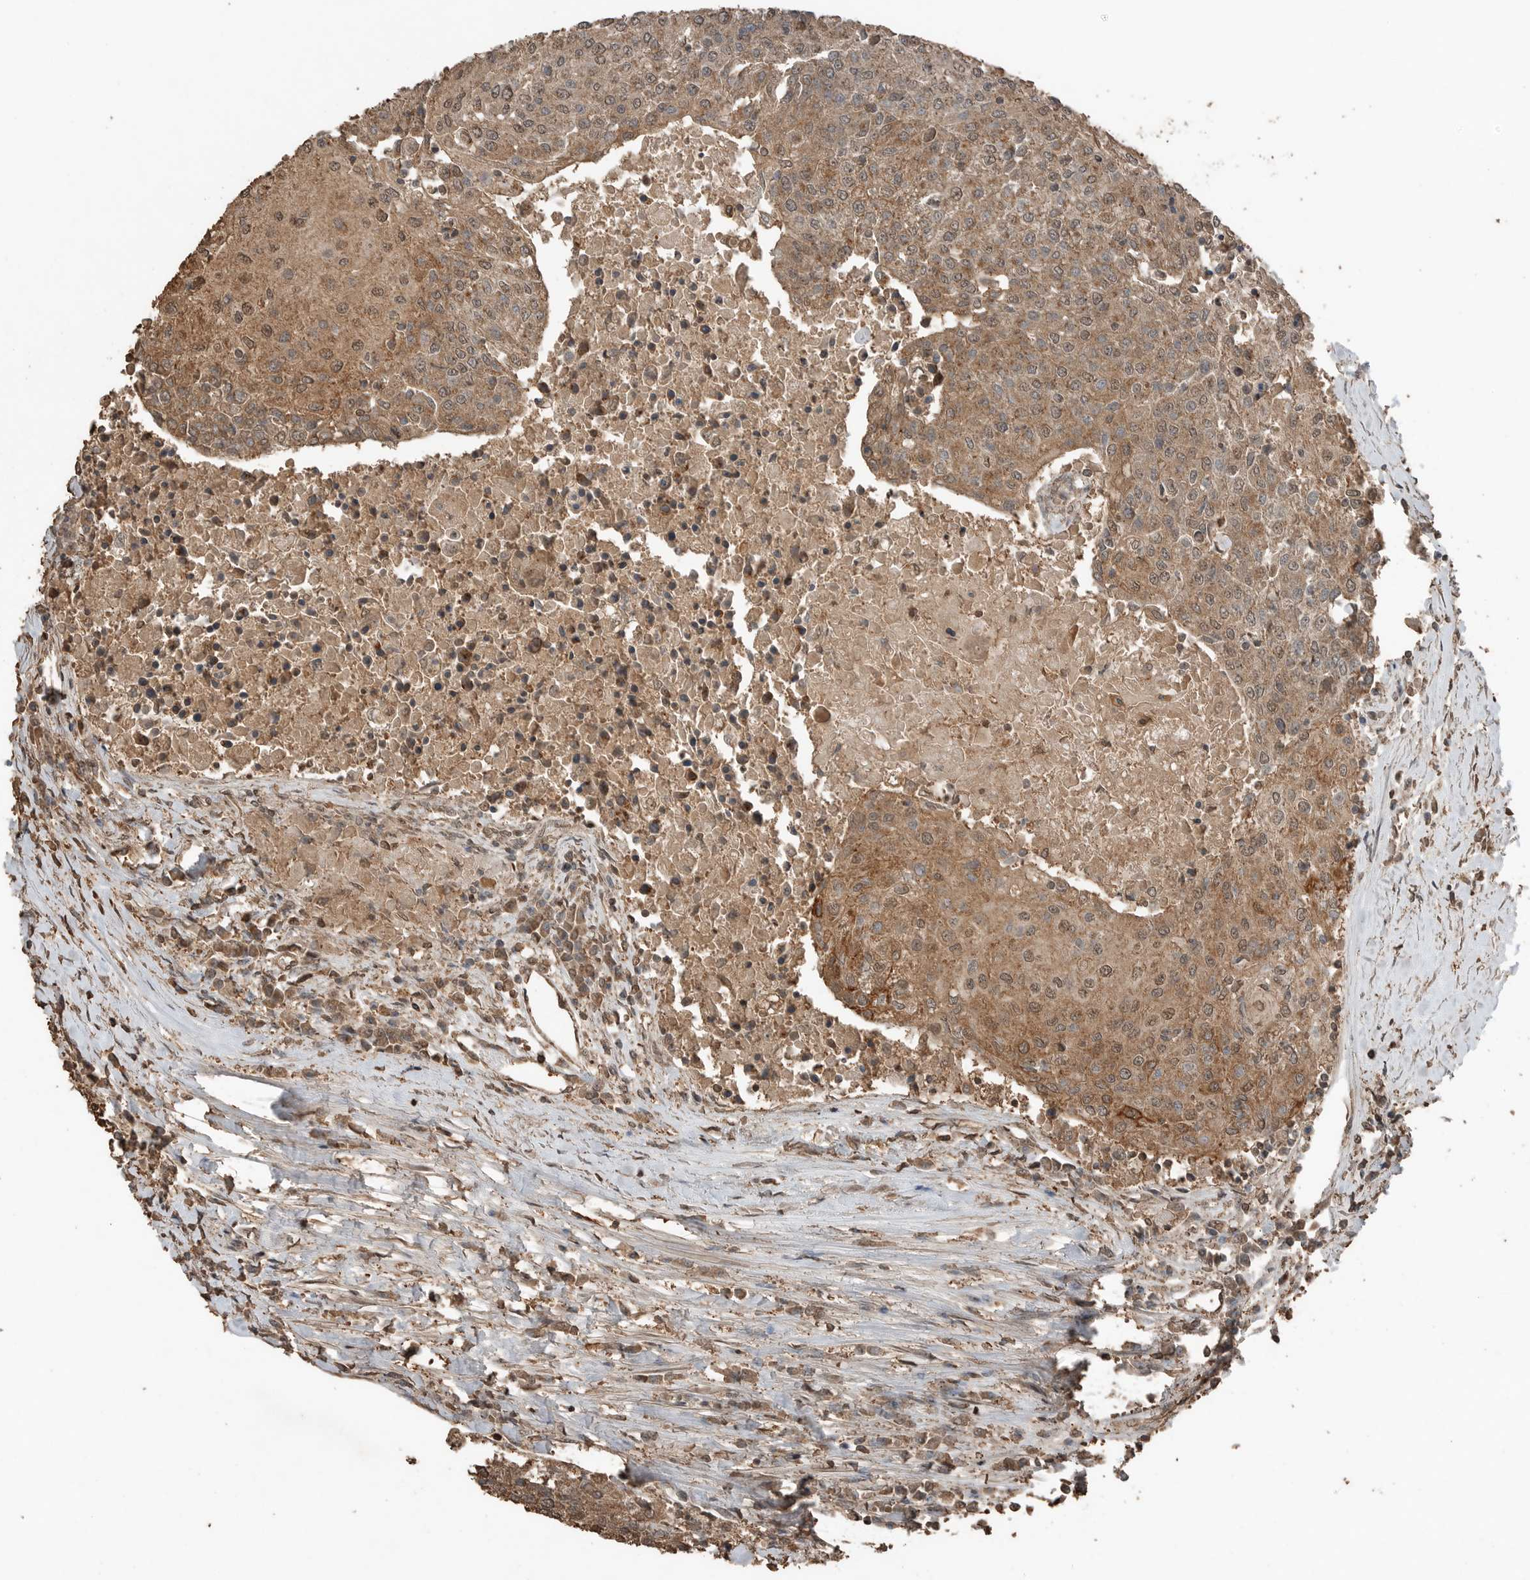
{"staining": {"intensity": "moderate", "quantity": ">75%", "location": "cytoplasmic/membranous,nuclear"}, "tissue": "urothelial cancer", "cell_type": "Tumor cells", "image_type": "cancer", "snomed": [{"axis": "morphology", "description": "Urothelial carcinoma, High grade"}, {"axis": "topography", "description": "Urinary bladder"}], "caption": "Immunohistochemical staining of high-grade urothelial carcinoma reveals medium levels of moderate cytoplasmic/membranous and nuclear expression in approximately >75% of tumor cells.", "gene": "BLZF1", "patient": {"sex": "female", "age": 85}}